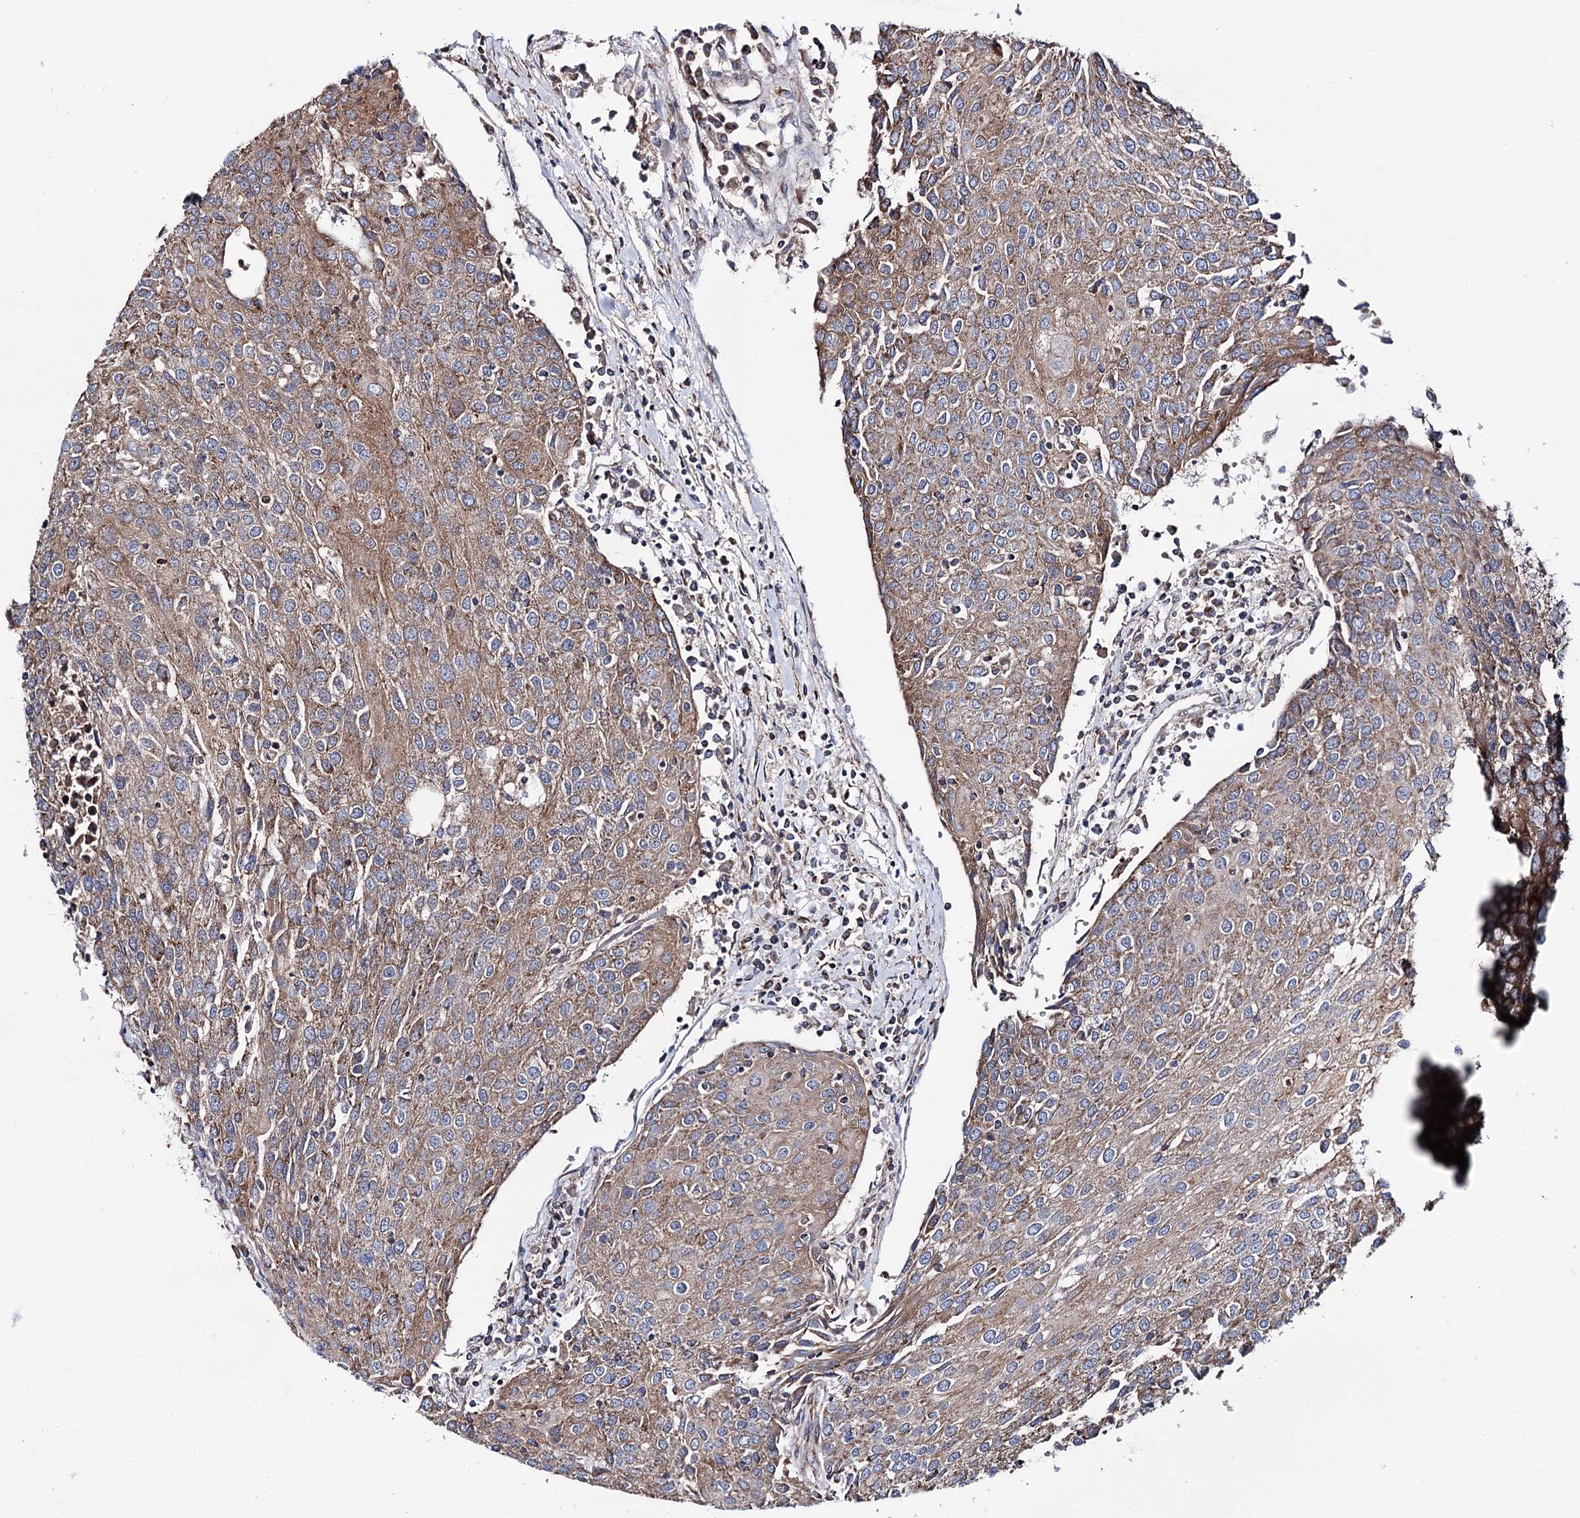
{"staining": {"intensity": "weak", "quantity": "25%-75%", "location": "cytoplasmic/membranous"}, "tissue": "urothelial cancer", "cell_type": "Tumor cells", "image_type": "cancer", "snomed": [{"axis": "morphology", "description": "Urothelial carcinoma, High grade"}, {"axis": "topography", "description": "Urinary bladder"}], "caption": "Immunohistochemical staining of high-grade urothelial carcinoma reveals low levels of weak cytoplasmic/membranous expression in approximately 25%-75% of tumor cells. (DAB (3,3'-diaminobenzidine) IHC with brightfield microscopy, high magnification).", "gene": "MSANTD2", "patient": {"sex": "female", "age": 85}}